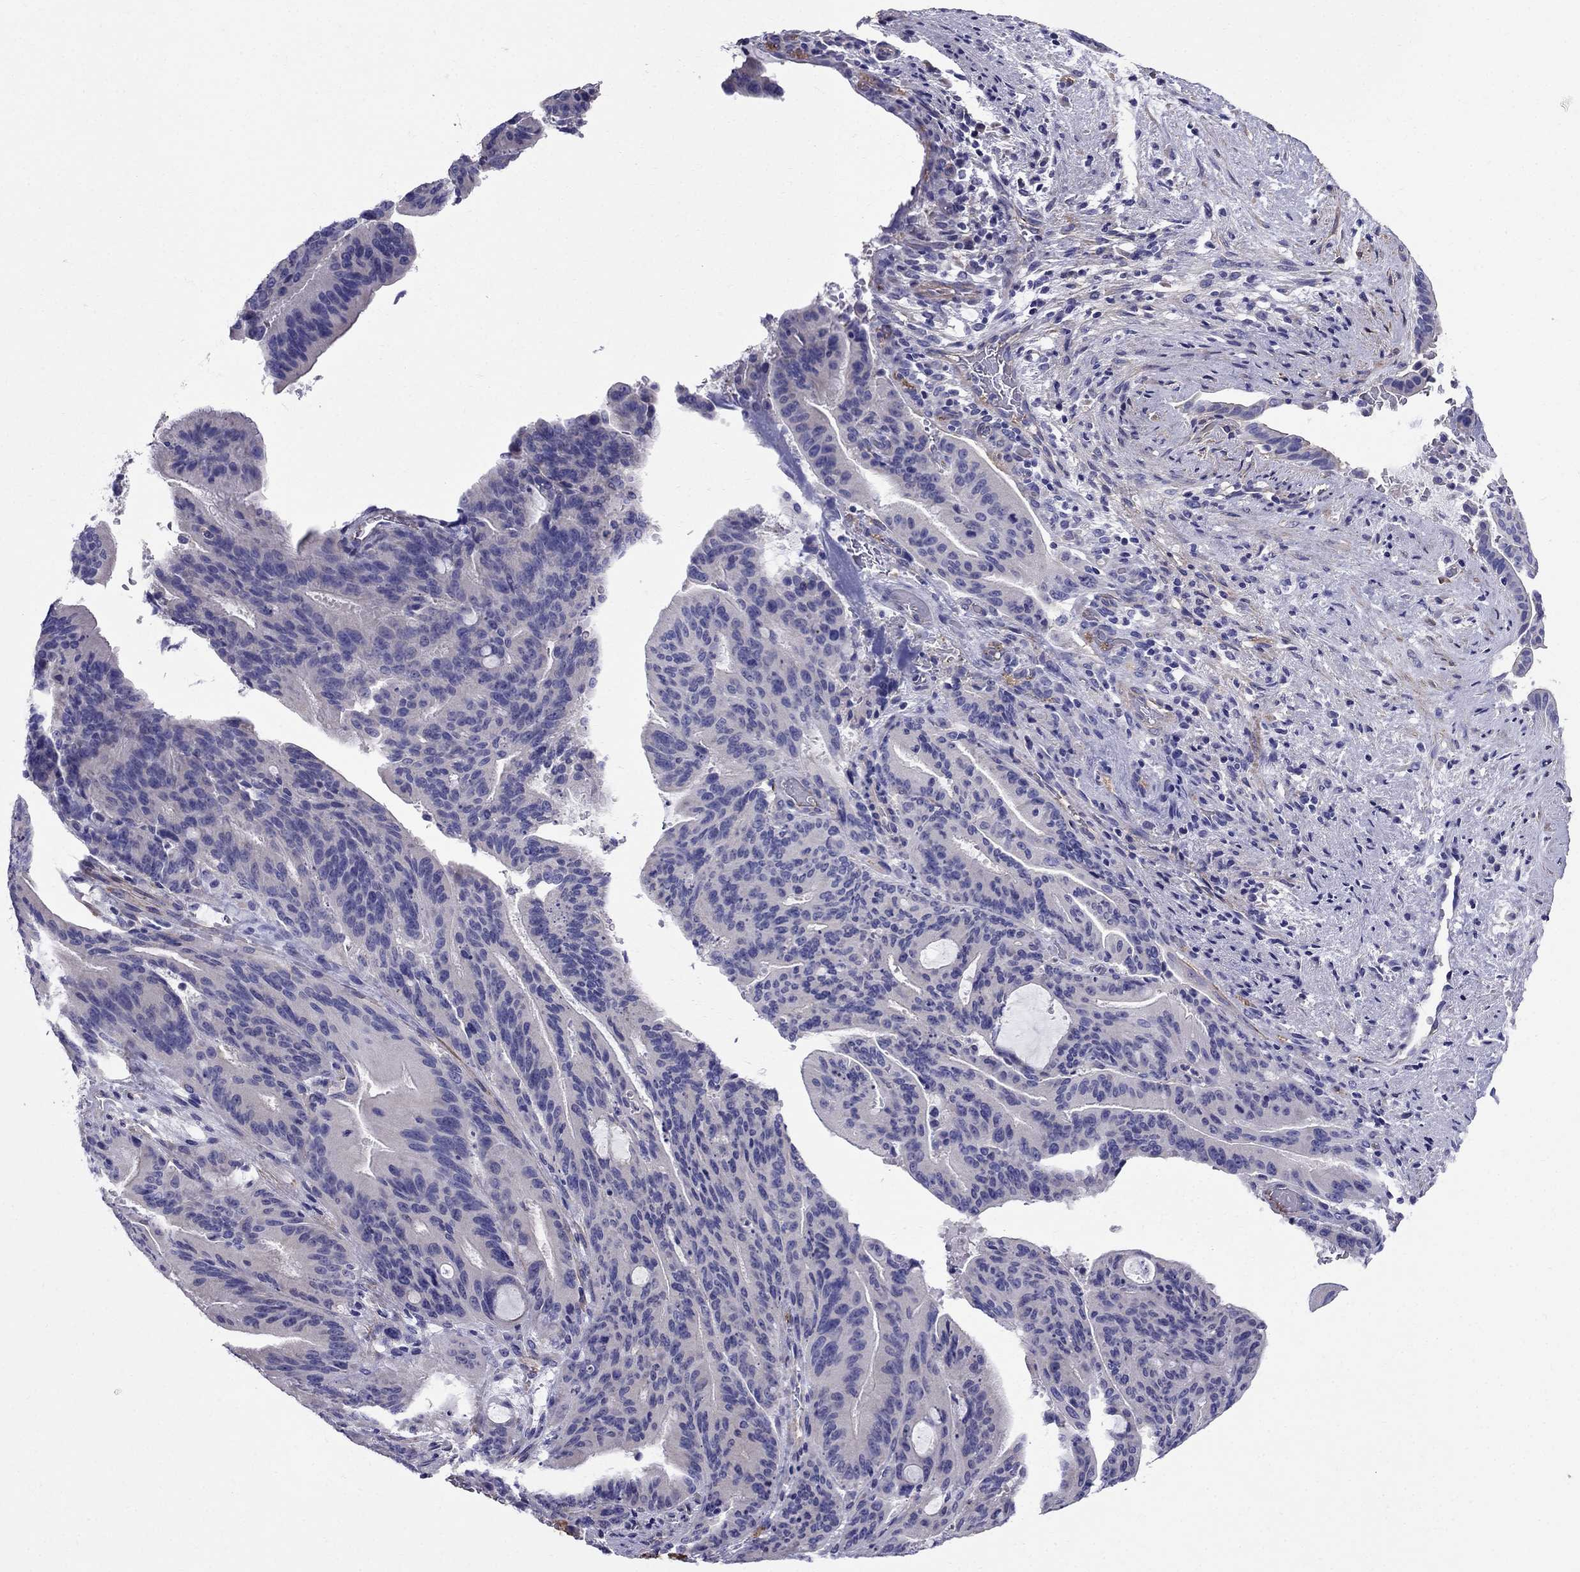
{"staining": {"intensity": "negative", "quantity": "none", "location": "none"}, "tissue": "liver cancer", "cell_type": "Tumor cells", "image_type": "cancer", "snomed": [{"axis": "morphology", "description": "Cholangiocarcinoma"}, {"axis": "topography", "description": "Liver"}], "caption": "Liver cancer was stained to show a protein in brown. There is no significant staining in tumor cells.", "gene": "GPR50", "patient": {"sex": "female", "age": 73}}